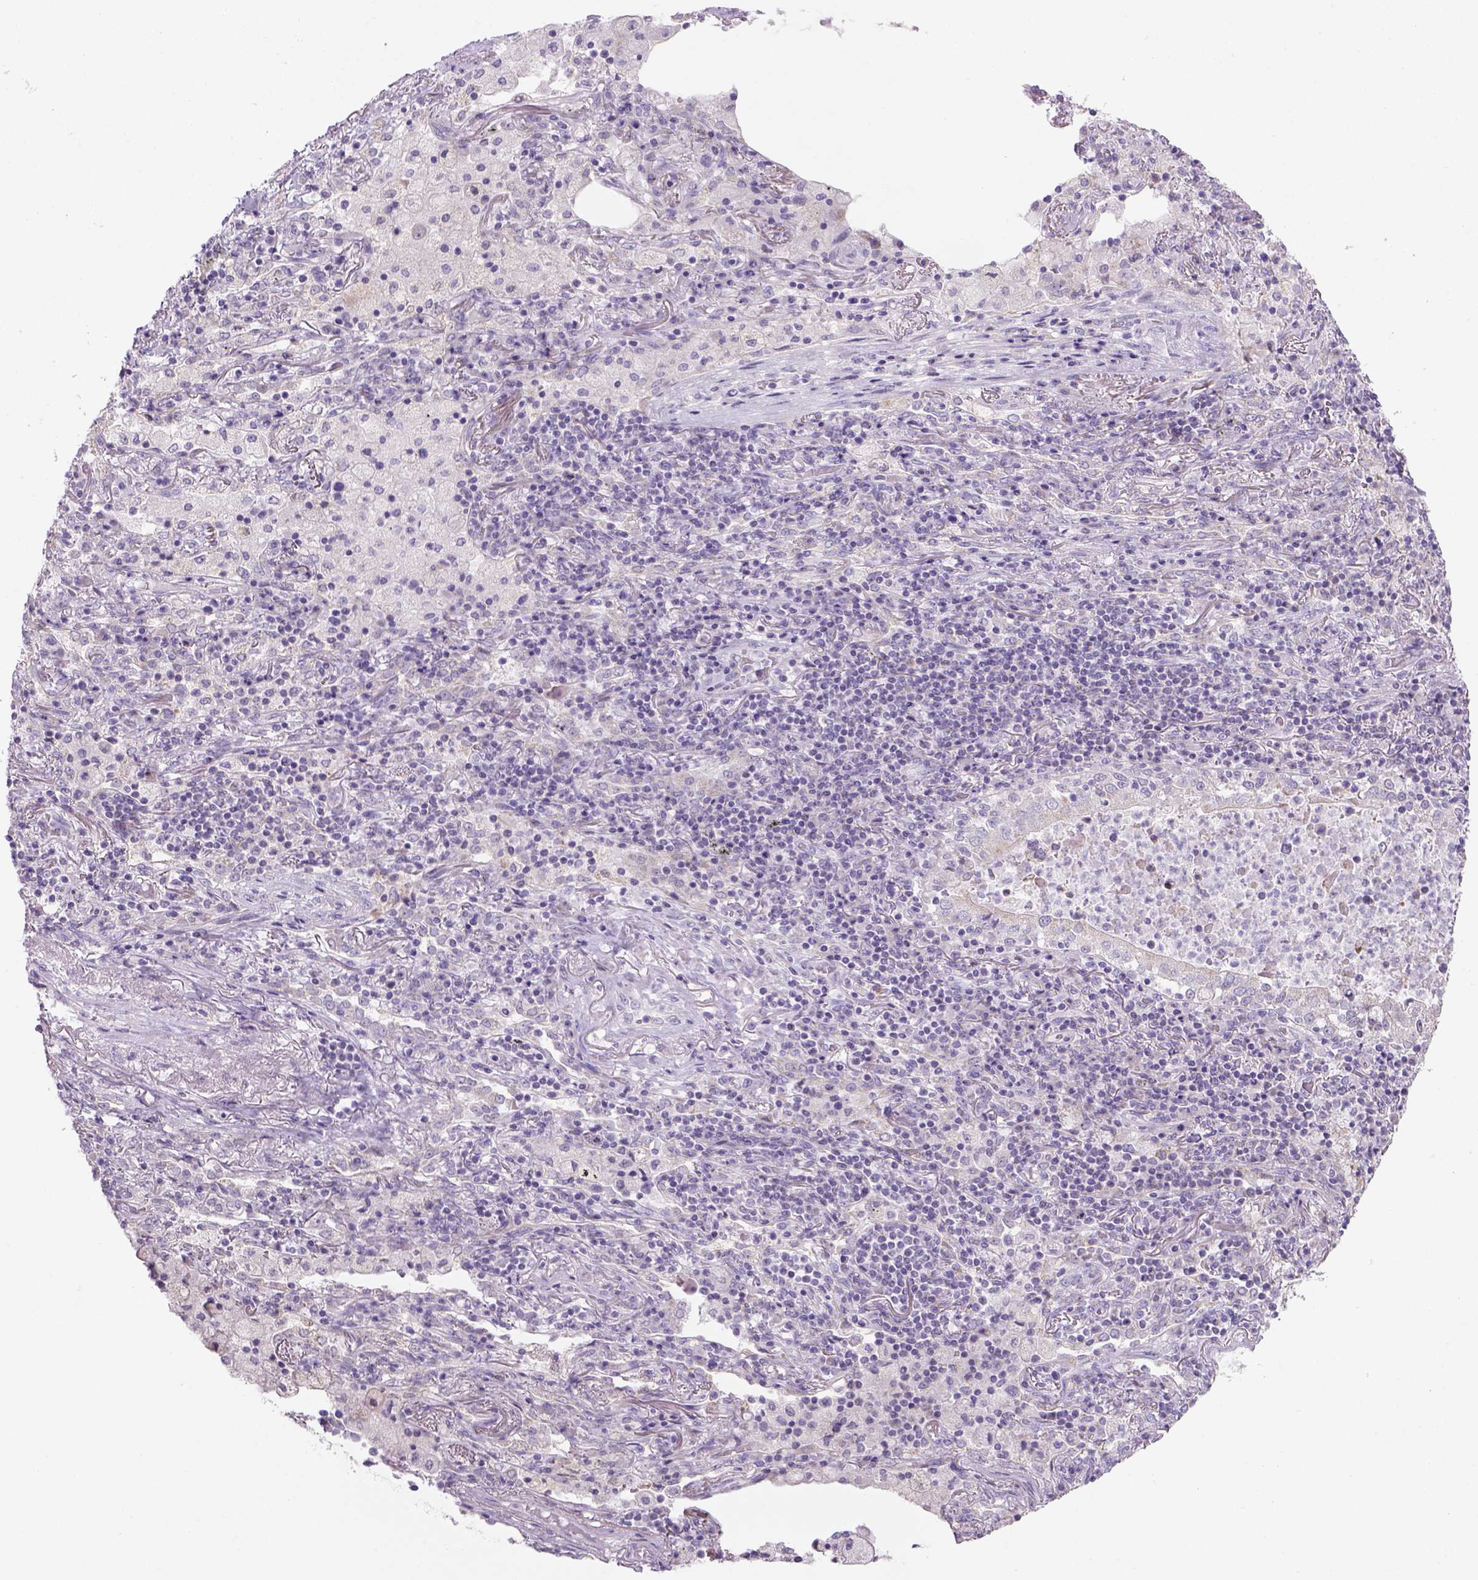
{"staining": {"intensity": "negative", "quantity": "none", "location": "none"}, "tissue": "lung cancer", "cell_type": "Tumor cells", "image_type": "cancer", "snomed": [{"axis": "morphology", "description": "Normal tissue, NOS"}, {"axis": "morphology", "description": "Squamous cell carcinoma, NOS"}, {"axis": "topography", "description": "Bronchus"}, {"axis": "topography", "description": "Lung"}], "caption": "Immunohistochemistry (IHC) image of neoplastic tissue: human lung squamous cell carcinoma stained with DAB (3,3'-diaminobenzidine) exhibits no significant protein staining in tumor cells.", "gene": "ADGRV1", "patient": {"sex": "male", "age": 64}}